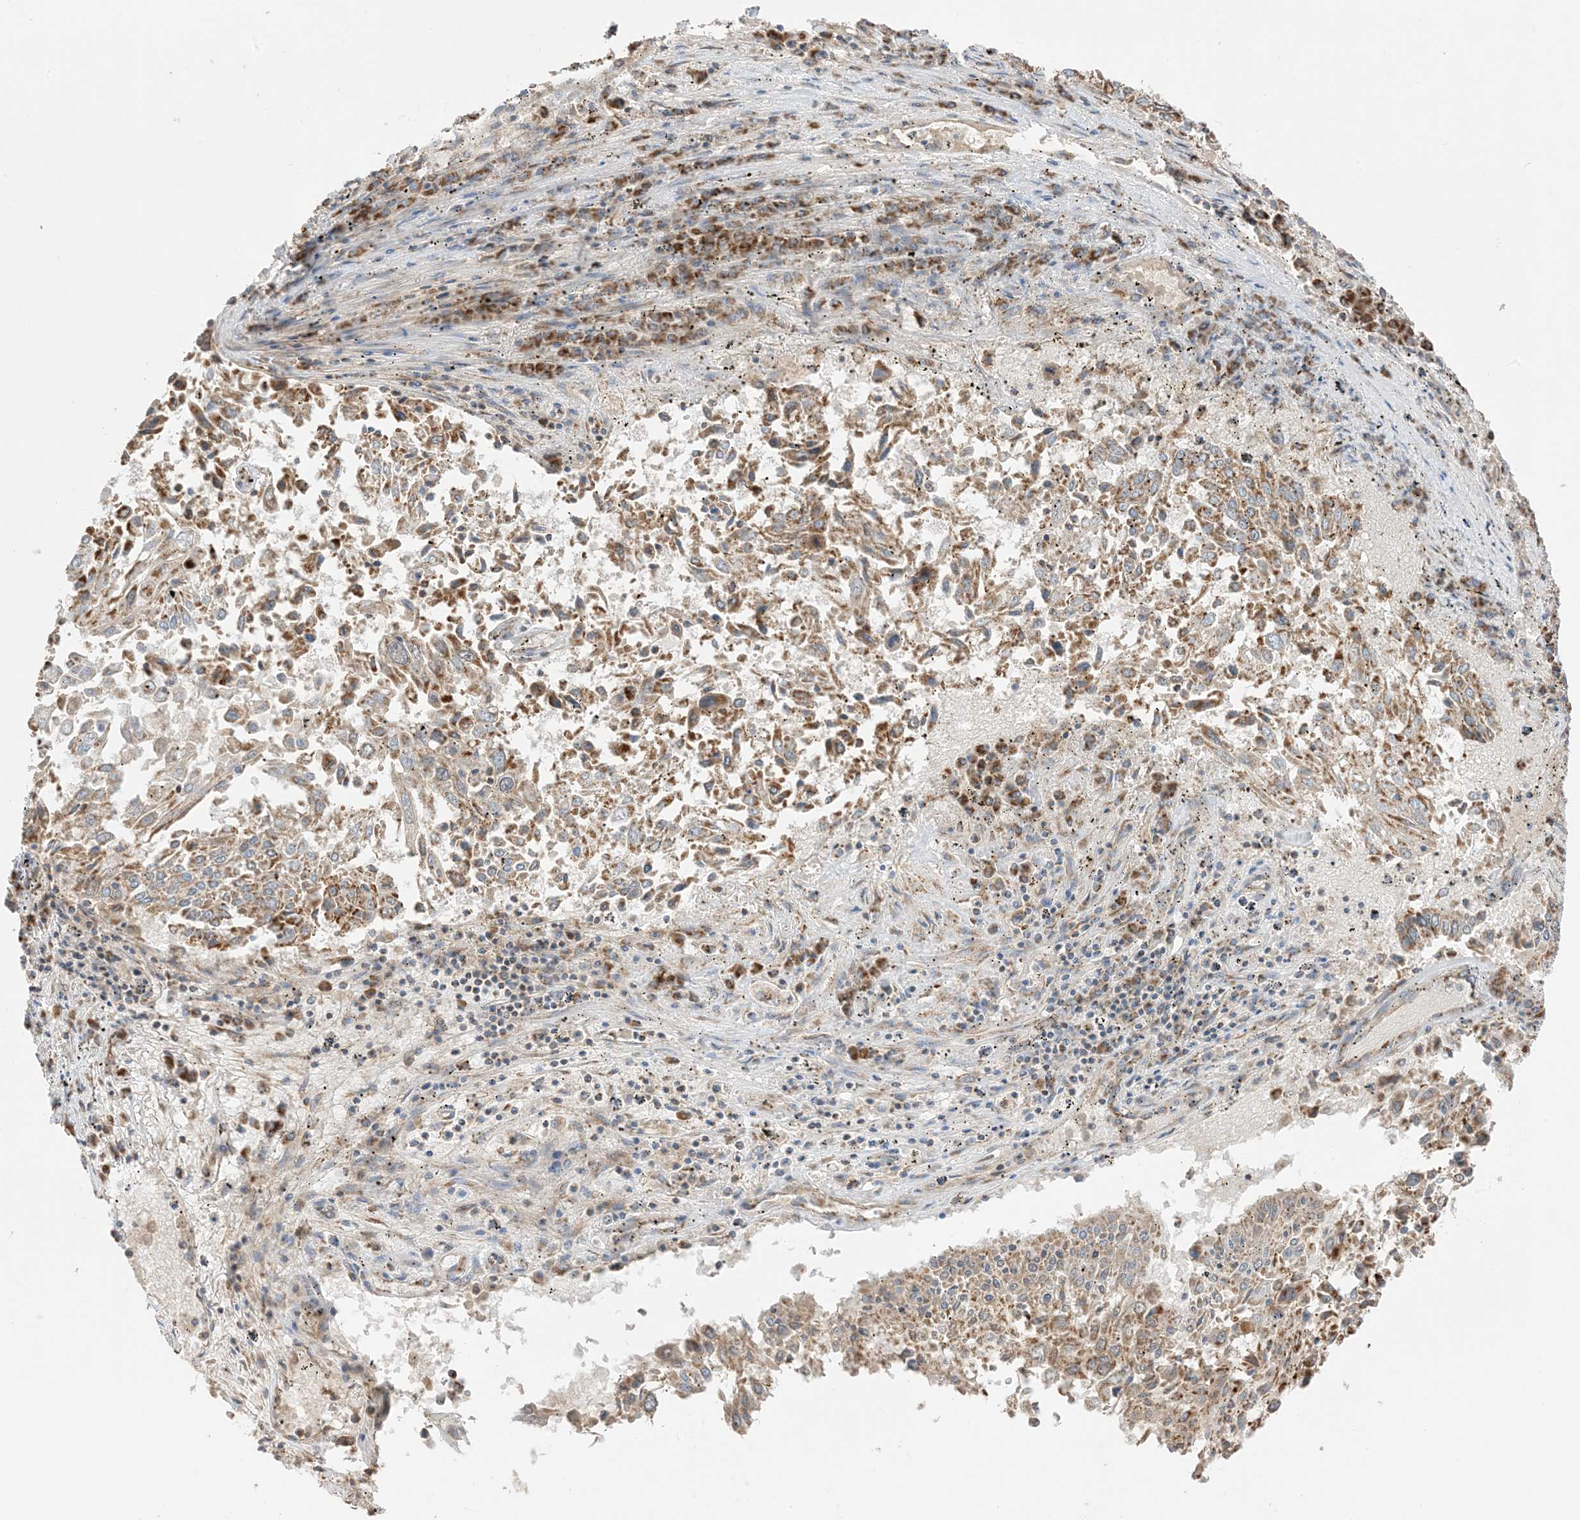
{"staining": {"intensity": "moderate", "quantity": ">75%", "location": "cytoplasmic/membranous"}, "tissue": "lung cancer", "cell_type": "Tumor cells", "image_type": "cancer", "snomed": [{"axis": "morphology", "description": "Squamous cell carcinoma, NOS"}, {"axis": "topography", "description": "Lung"}], "caption": "Tumor cells reveal medium levels of moderate cytoplasmic/membranous staining in approximately >75% of cells in human lung squamous cell carcinoma. Immunohistochemistry (ihc) stains the protein in brown and the nuclei are stained blue.", "gene": "SLC25A12", "patient": {"sex": "male", "age": 65}}